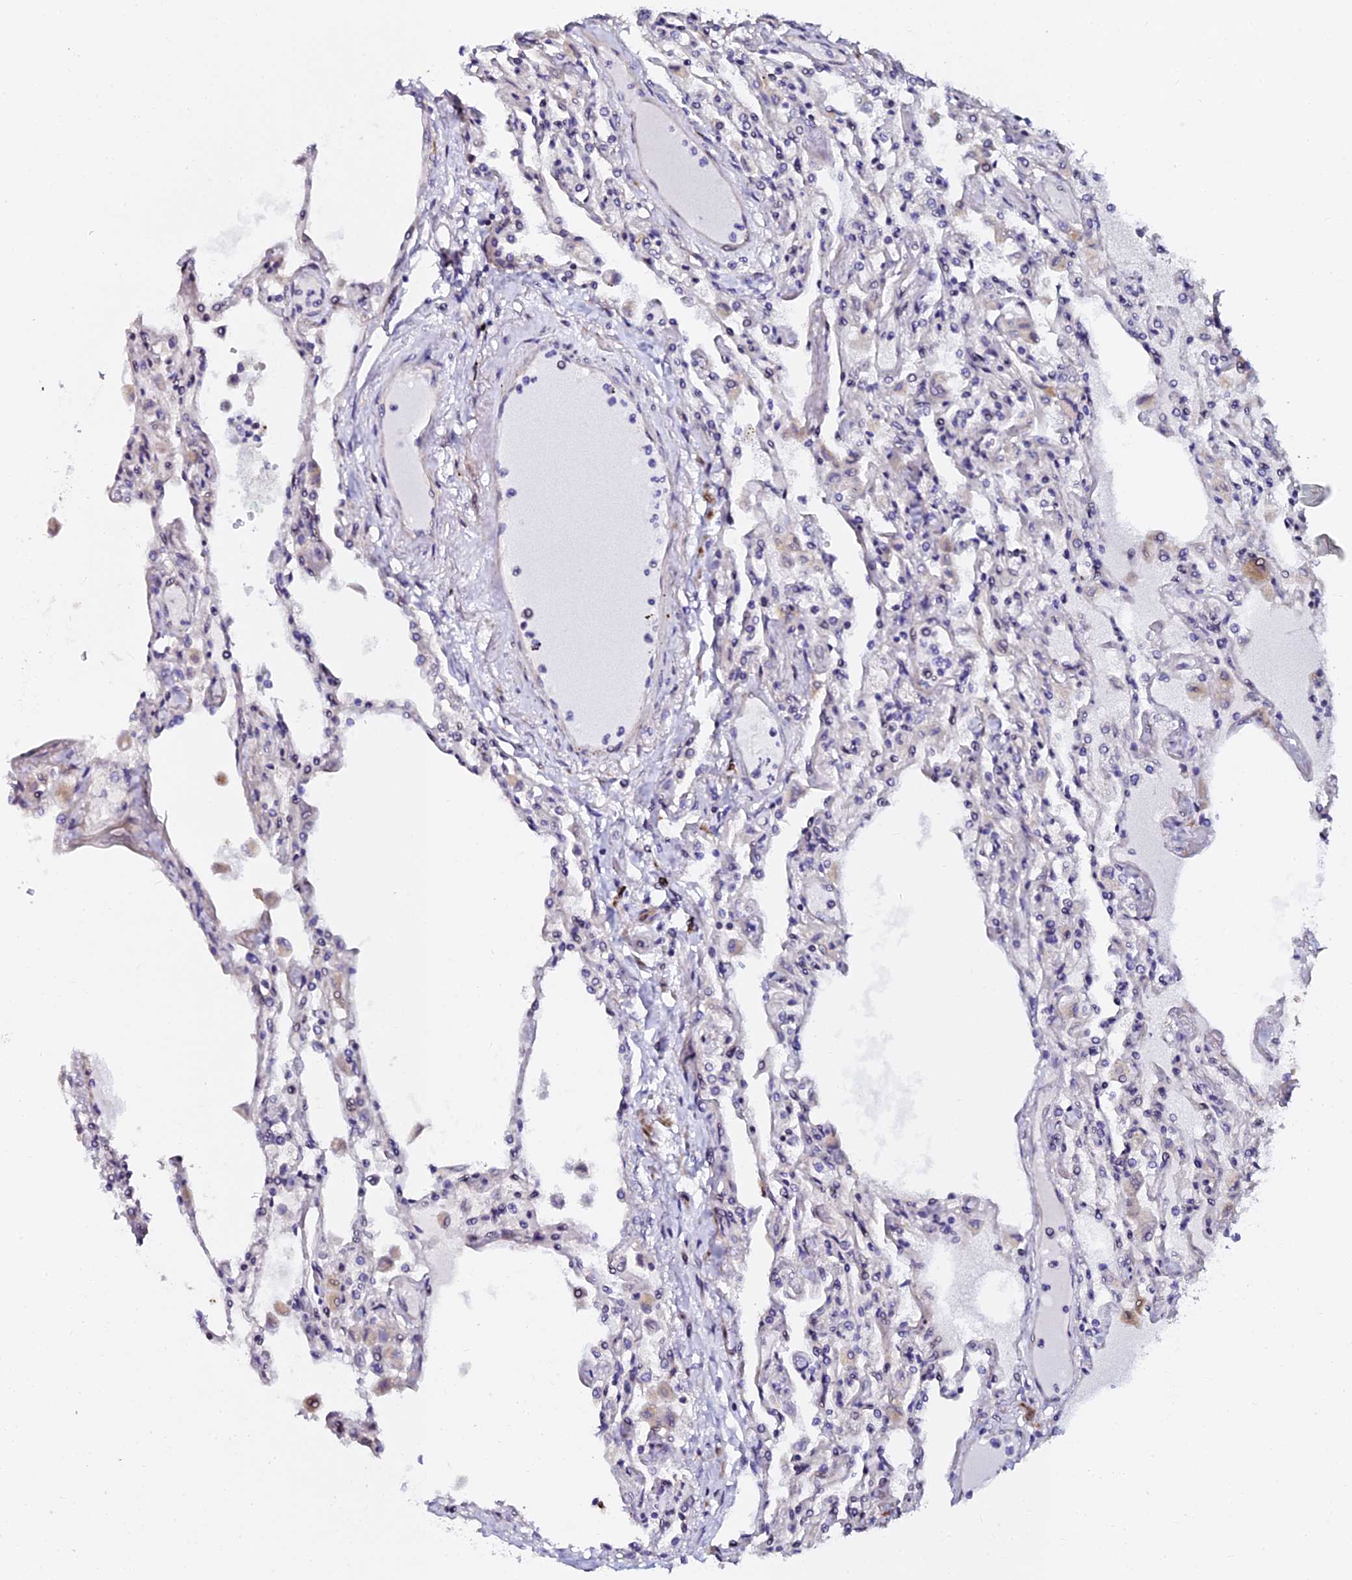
{"staining": {"intensity": "negative", "quantity": "none", "location": "none"}, "tissue": "lung", "cell_type": "Alveolar cells", "image_type": "normal", "snomed": [{"axis": "morphology", "description": "Normal tissue, NOS"}, {"axis": "topography", "description": "Bronchus"}, {"axis": "topography", "description": "Lung"}], "caption": "There is no significant staining in alveolar cells of lung.", "gene": "GPN3", "patient": {"sex": "female", "age": 49}}